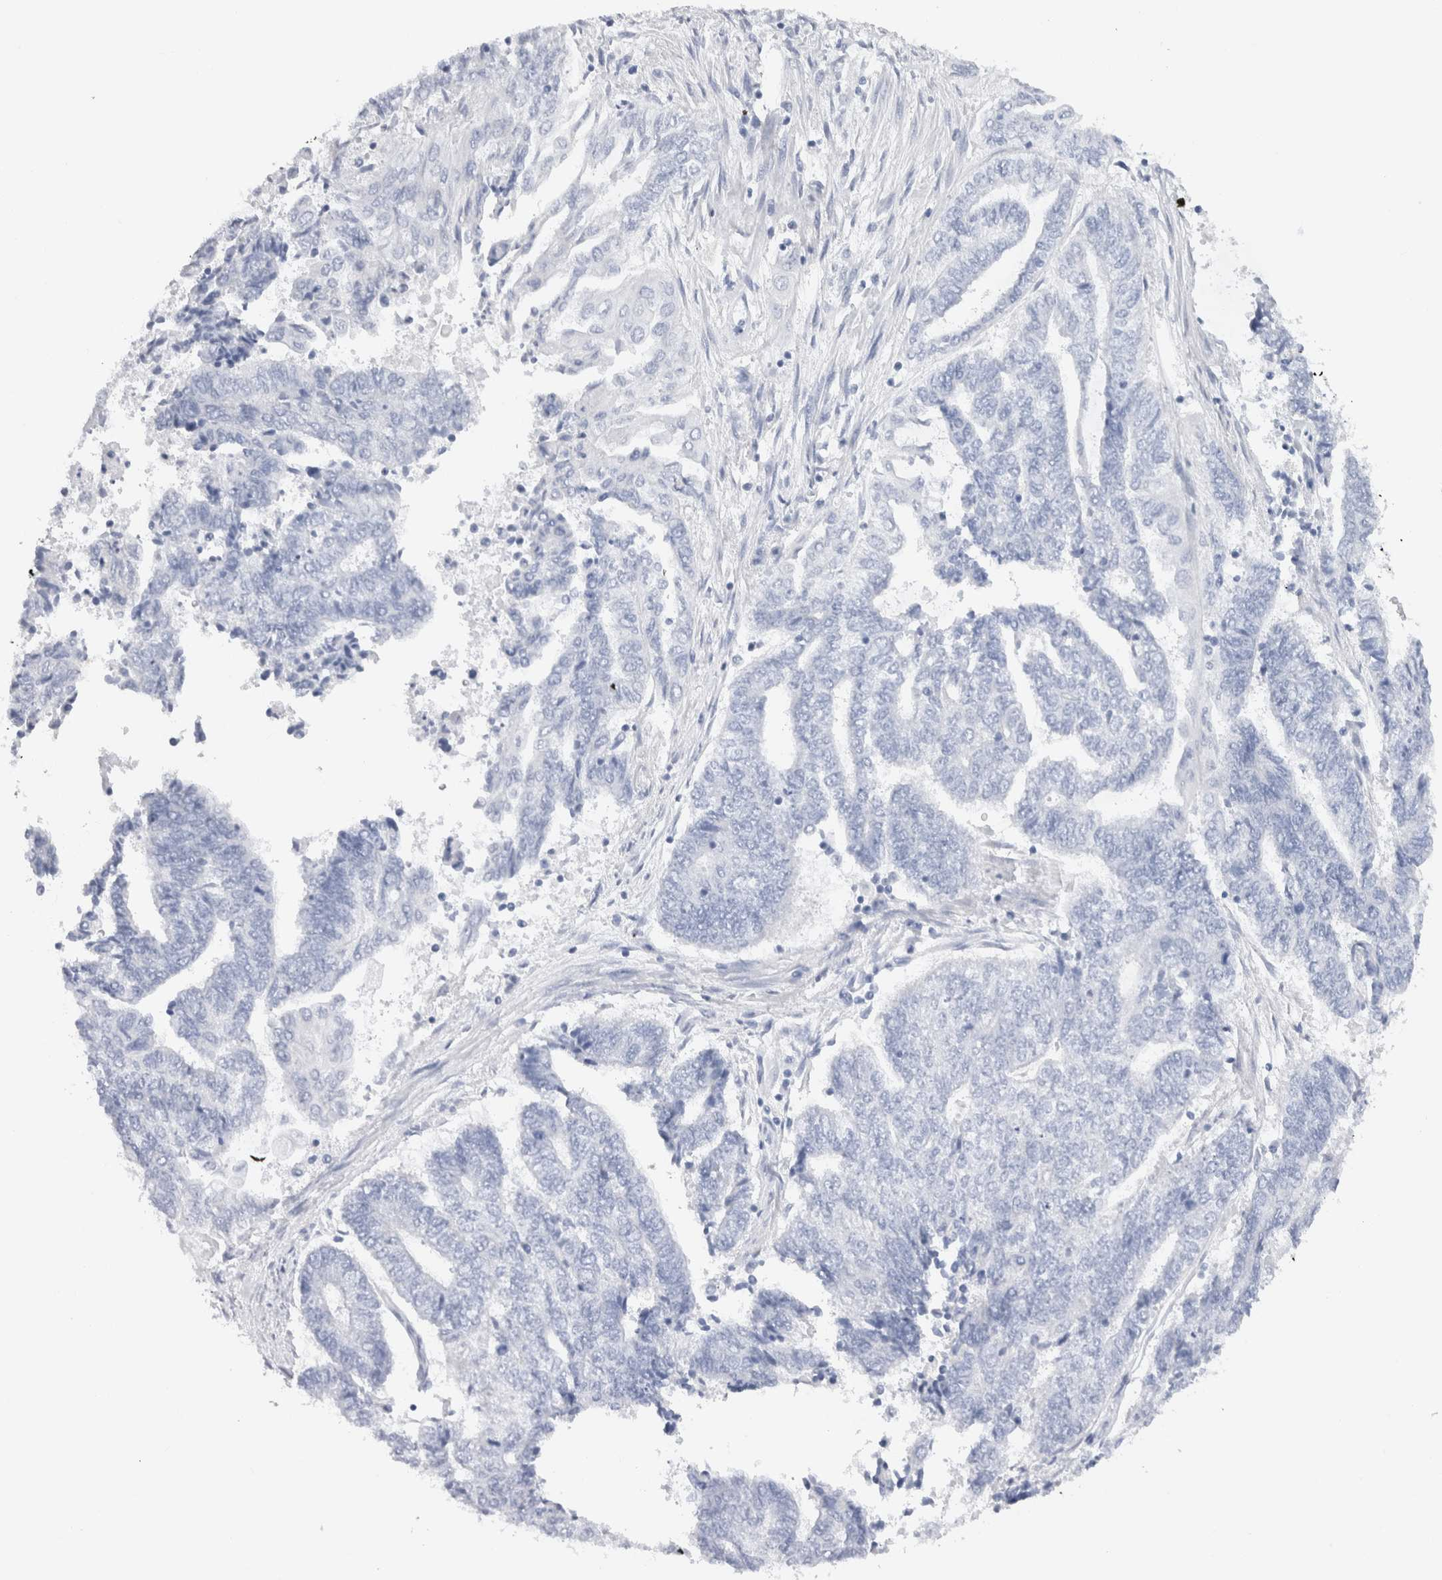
{"staining": {"intensity": "negative", "quantity": "none", "location": "none"}, "tissue": "endometrial cancer", "cell_type": "Tumor cells", "image_type": "cancer", "snomed": [{"axis": "morphology", "description": "Adenocarcinoma, NOS"}, {"axis": "topography", "description": "Uterus"}, {"axis": "topography", "description": "Endometrium"}], "caption": "Endometrial cancer (adenocarcinoma) stained for a protein using immunohistochemistry shows no expression tumor cells.", "gene": "C9orf50", "patient": {"sex": "female", "age": 70}}